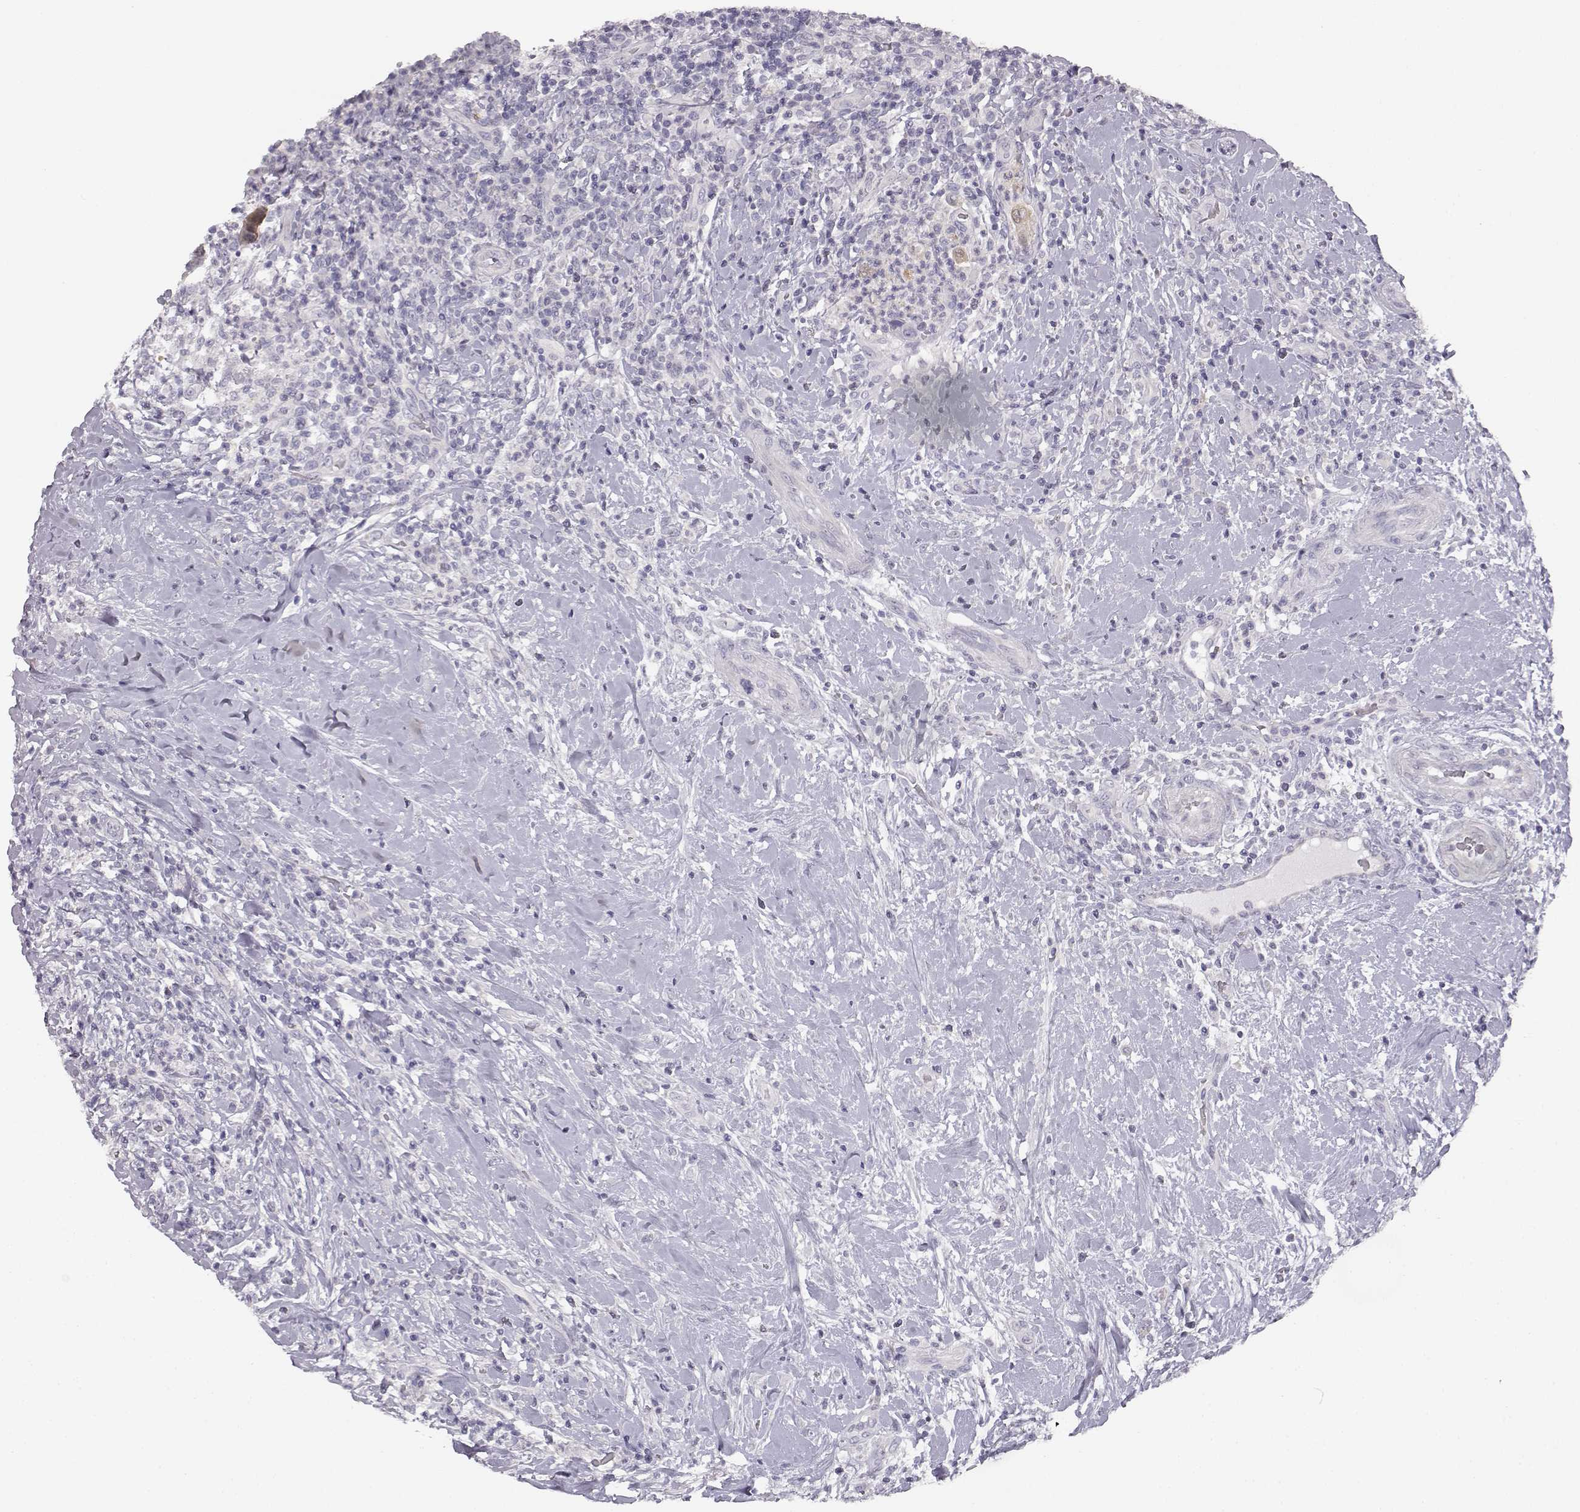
{"staining": {"intensity": "negative", "quantity": "none", "location": "none"}, "tissue": "head and neck cancer", "cell_type": "Tumor cells", "image_type": "cancer", "snomed": [{"axis": "morphology", "description": "Squamous cell carcinoma, NOS"}, {"axis": "topography", "description": "Head-Neck"}], "caption": "Protein analysis of squamous cell carcinoma (head and neck) reveals no significant staining in tumor cells.", "gene": "MYCBPAP", "patient": {"sex": "male", "age": 69}}